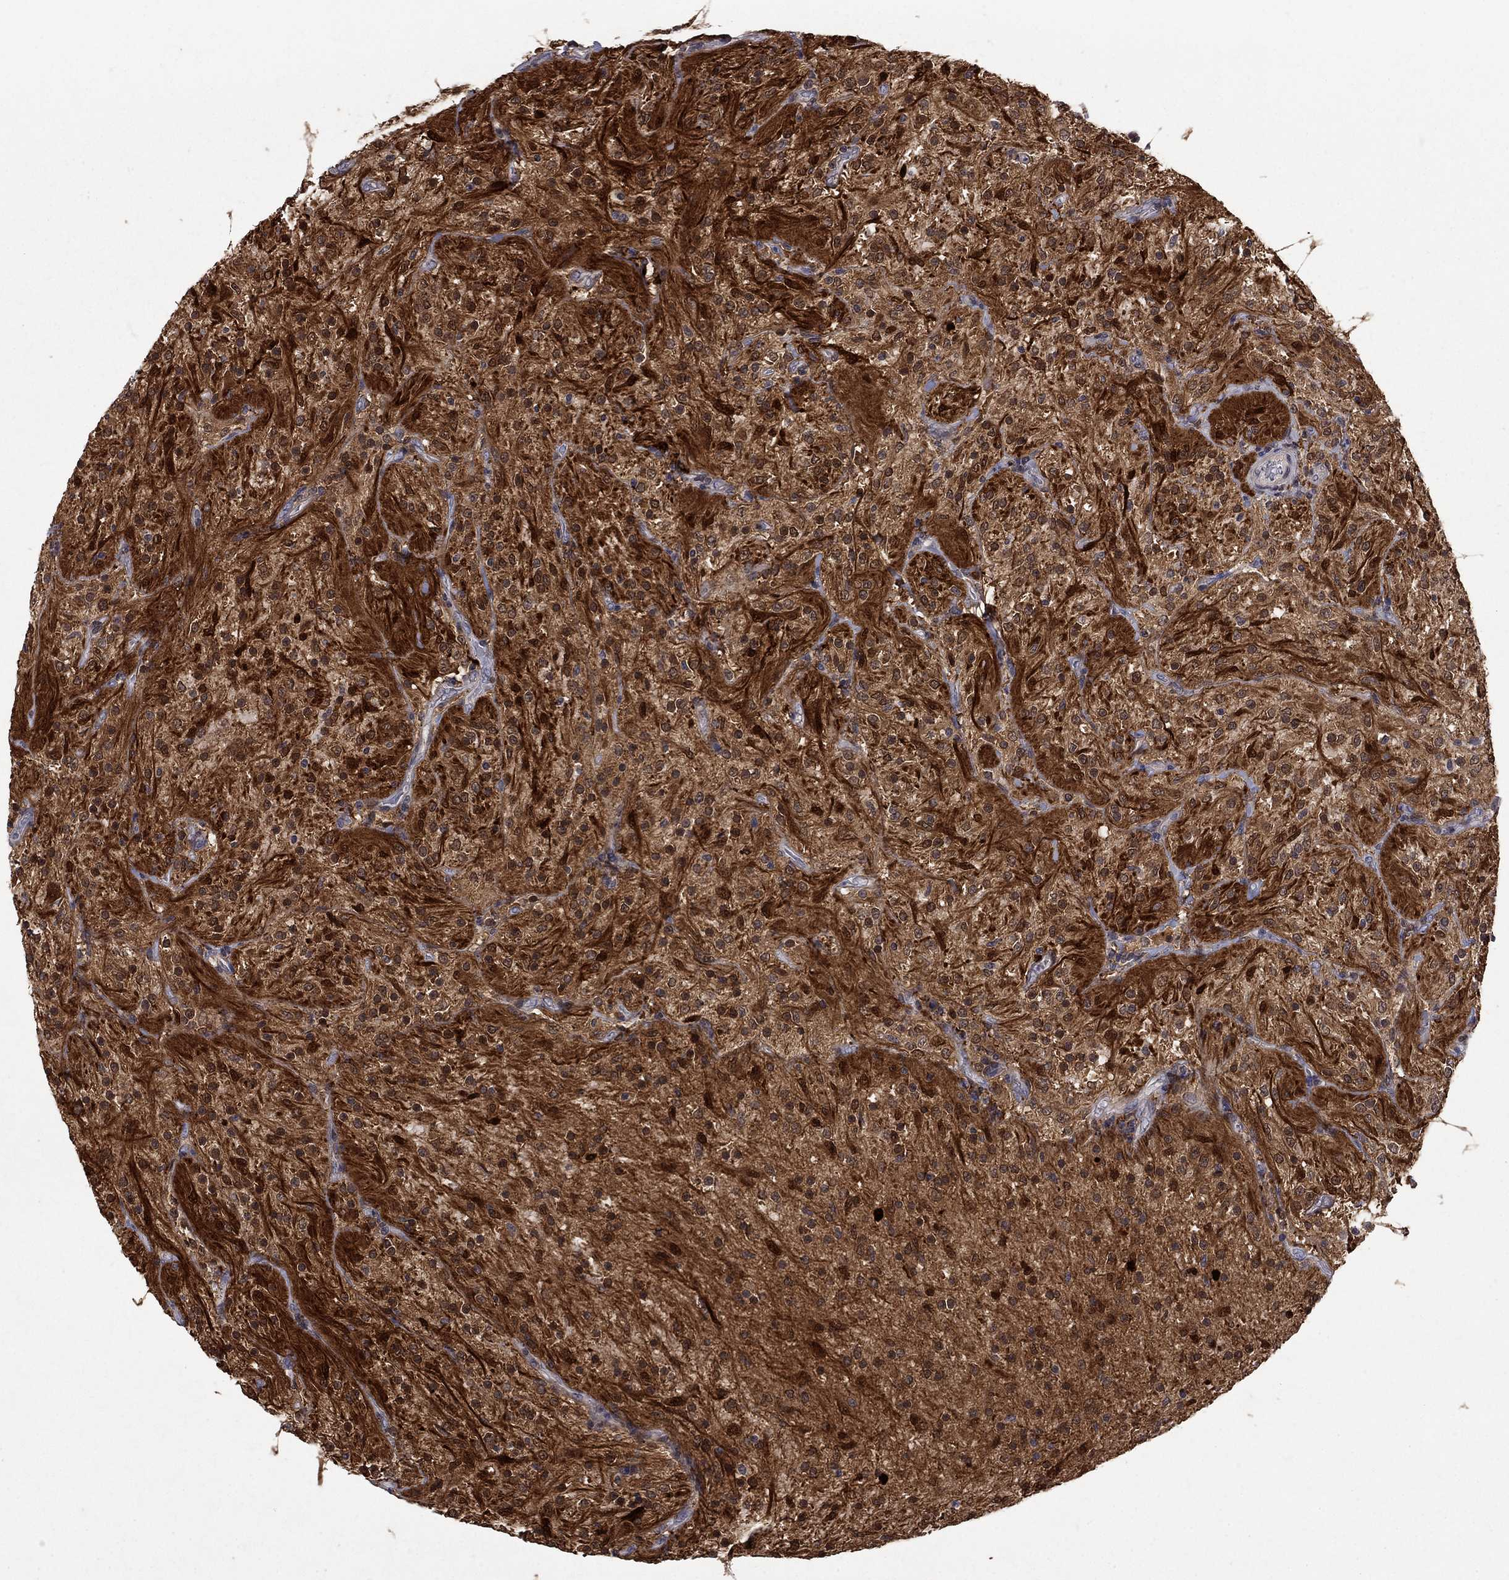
{"staining": {"intensity": "moderate", "quantity": ">75%", "location": "nuclear"}, "tissue": "glioma", "cell_type": "Tumor cells", "image_type": "cancer", "snomed": [{"axis": "morphology", "description": "Glioma, malignant, Low grade"}, {"axis": "topography", "description": "Brain"}], "caption": "Immunohistochemical staining of human malignant glioma (low-grade) shows medium levels of moderate nuclear positivity in about >75% of tumor cells.", "gene": "CBR1", "patient": {"sex": "male", "age": 3}}